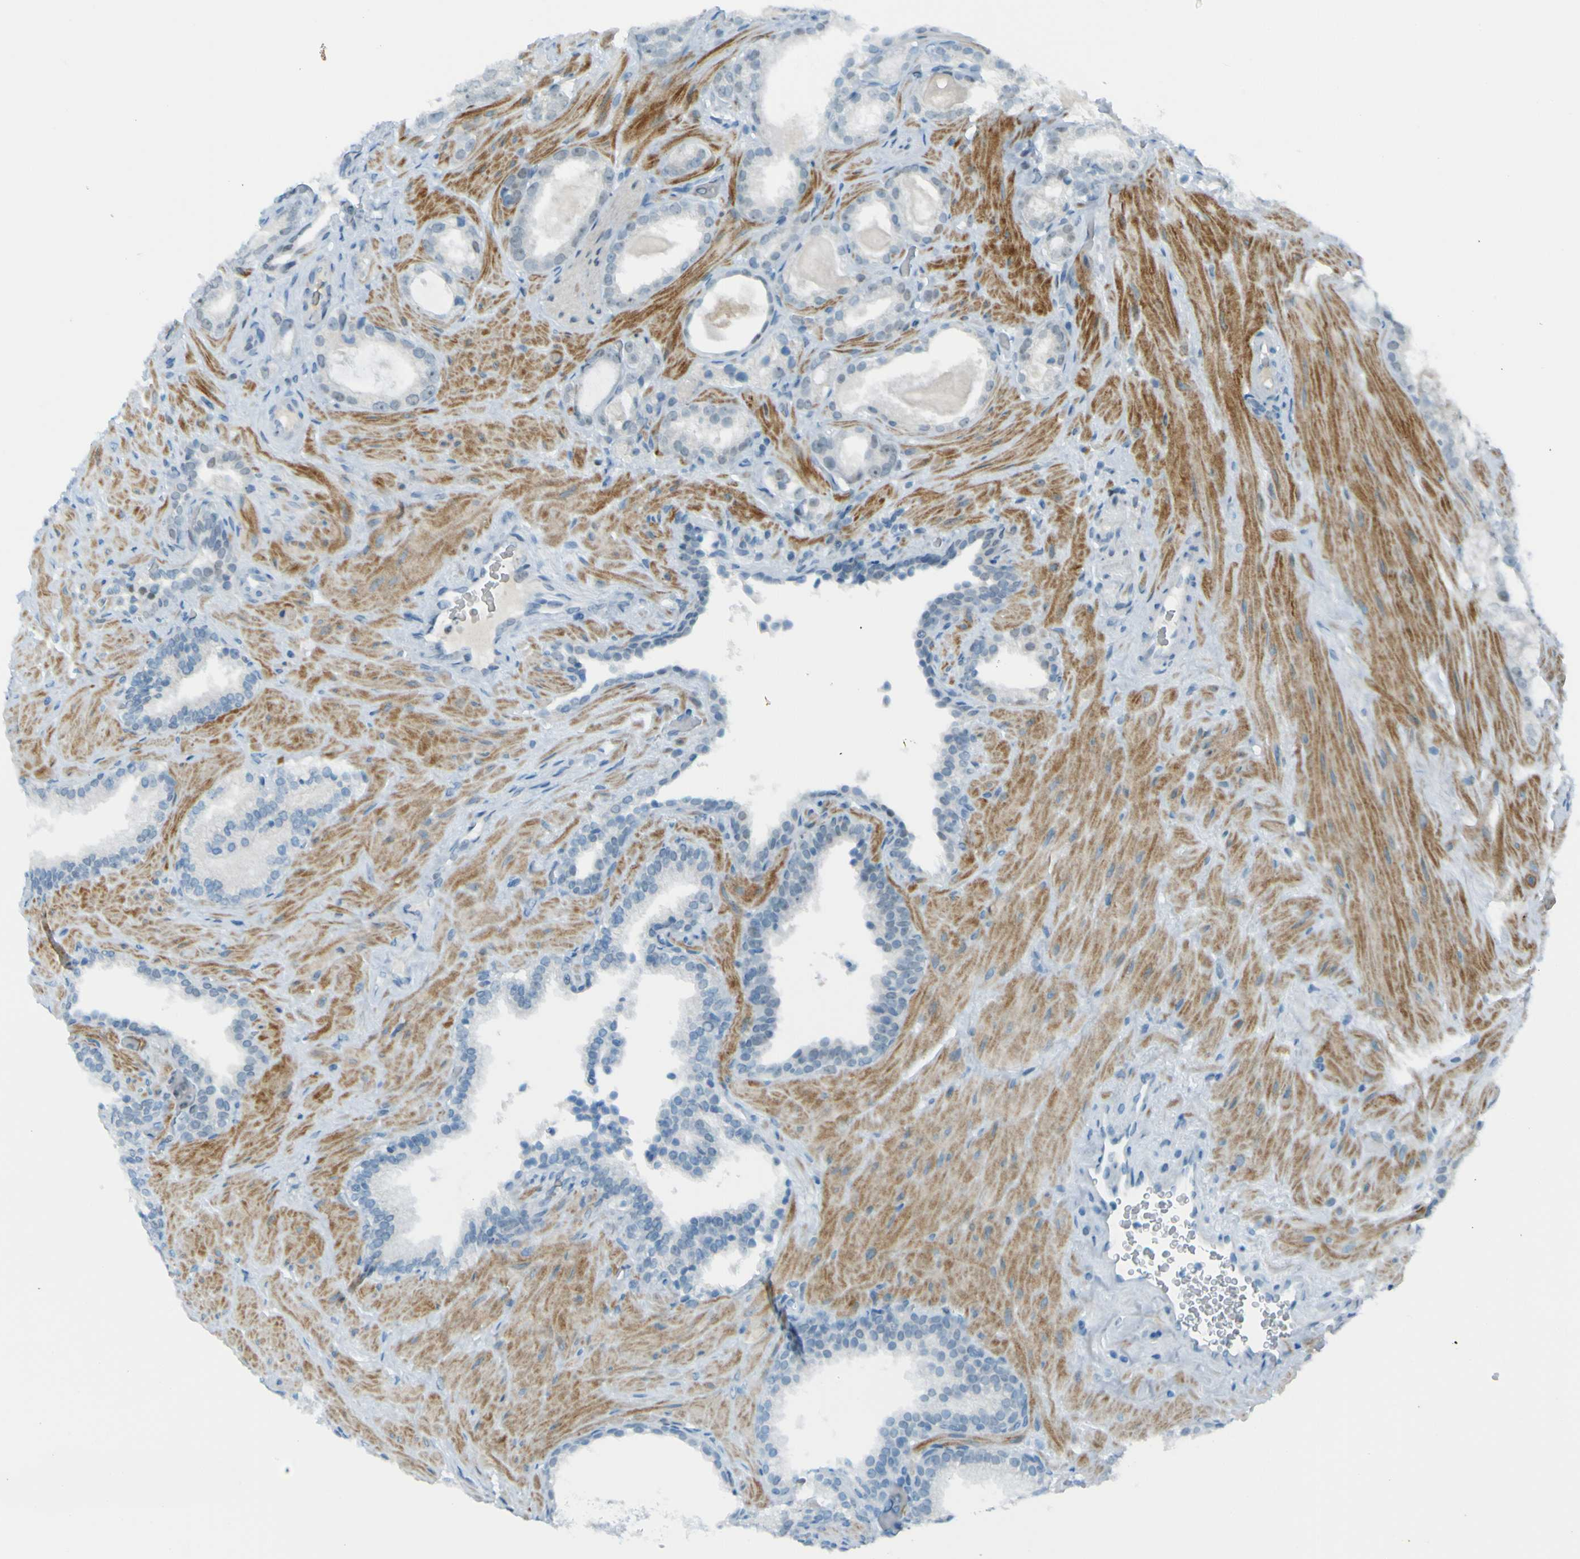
{"staining": {"intensity": "negative", "quantity": "none", "location": "none"}, "tissue": "prostate cancer", "cell_type": "Tumor cells", "image_type": "cancer", "snomed": [{"axis": "morphology", "description": "Adenocarcinoma, High grade"}, {"axis": "topography", "description": "Prostate"}], "caption": "Immunohistochemistry (IHC) of human prostate cancer displays no expression in tumor cells. (Stains: DAB (3,3'-diaminobenzidine) immunohistochemistry (IHC) with hematoxylin counter stain, Microscopy: brightfield microscopy at high magnification).", "gene": "USP36", "patient": {"sex": "male", "age": 64}}